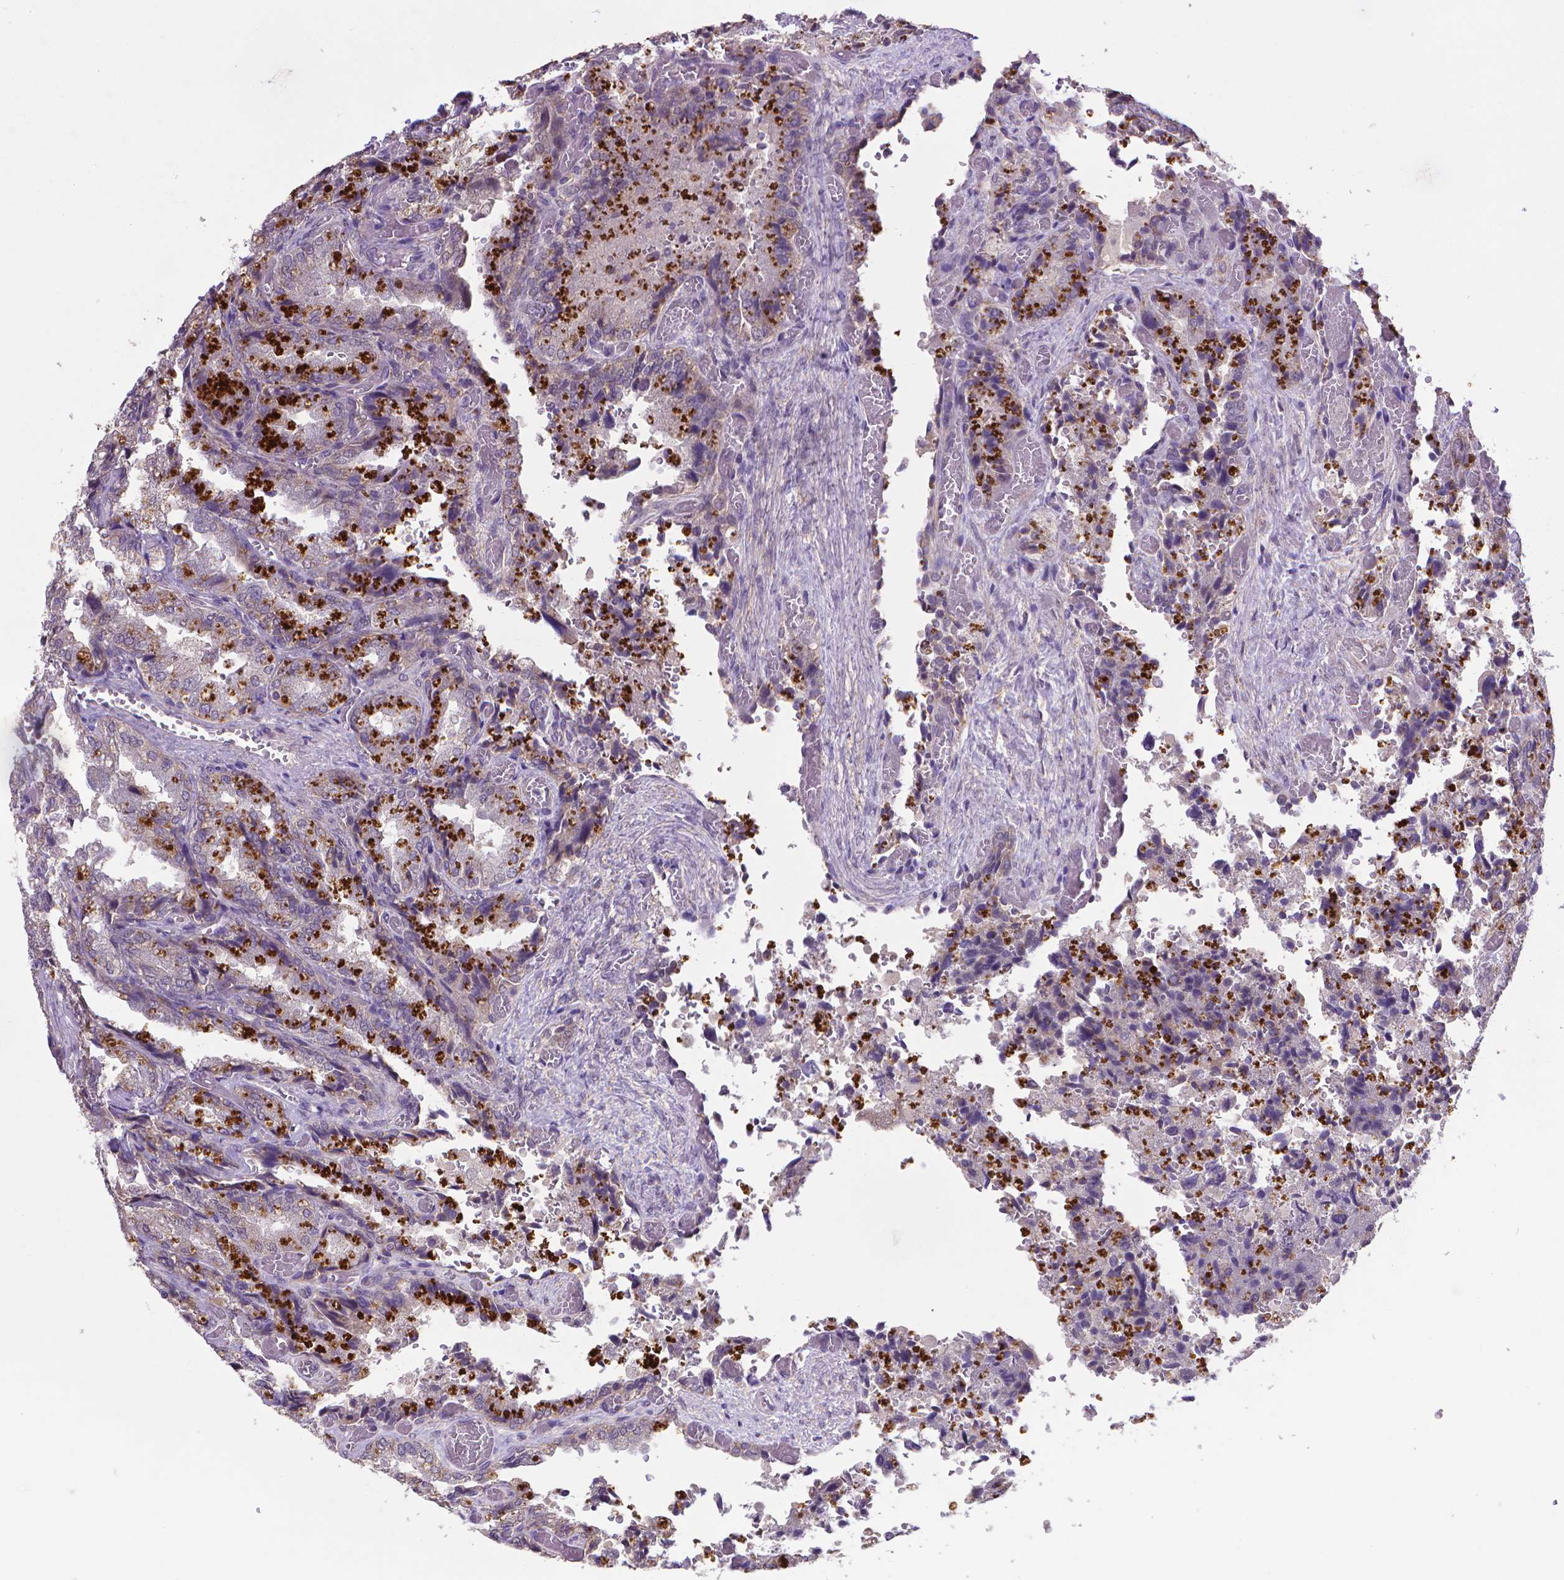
{"staining": {"intensity": "weak", "quantity": "25%-75%", "location": "cytoplasmic/membranous"}, "tissue": "seminal vesicle", "cell_type": "Glandular cells", "image_type": "normal", "snomed": [{"axis": "morphology", "description": "Normal tissue, NOS"}, {"axis": "topography", "description": "Seminal veicle"}], "caption": "Protein expression analysis of normal human seminal vesicle reveals weak cytoplasmic/membranous staining in about 25%-75% of glandular cells. Immunohistochemistry (ihc) stains the protein of interest in brown and the nuclei are stained blue.", "gene": "GPR63", "patient": {"sex": "male", "age": 57}}